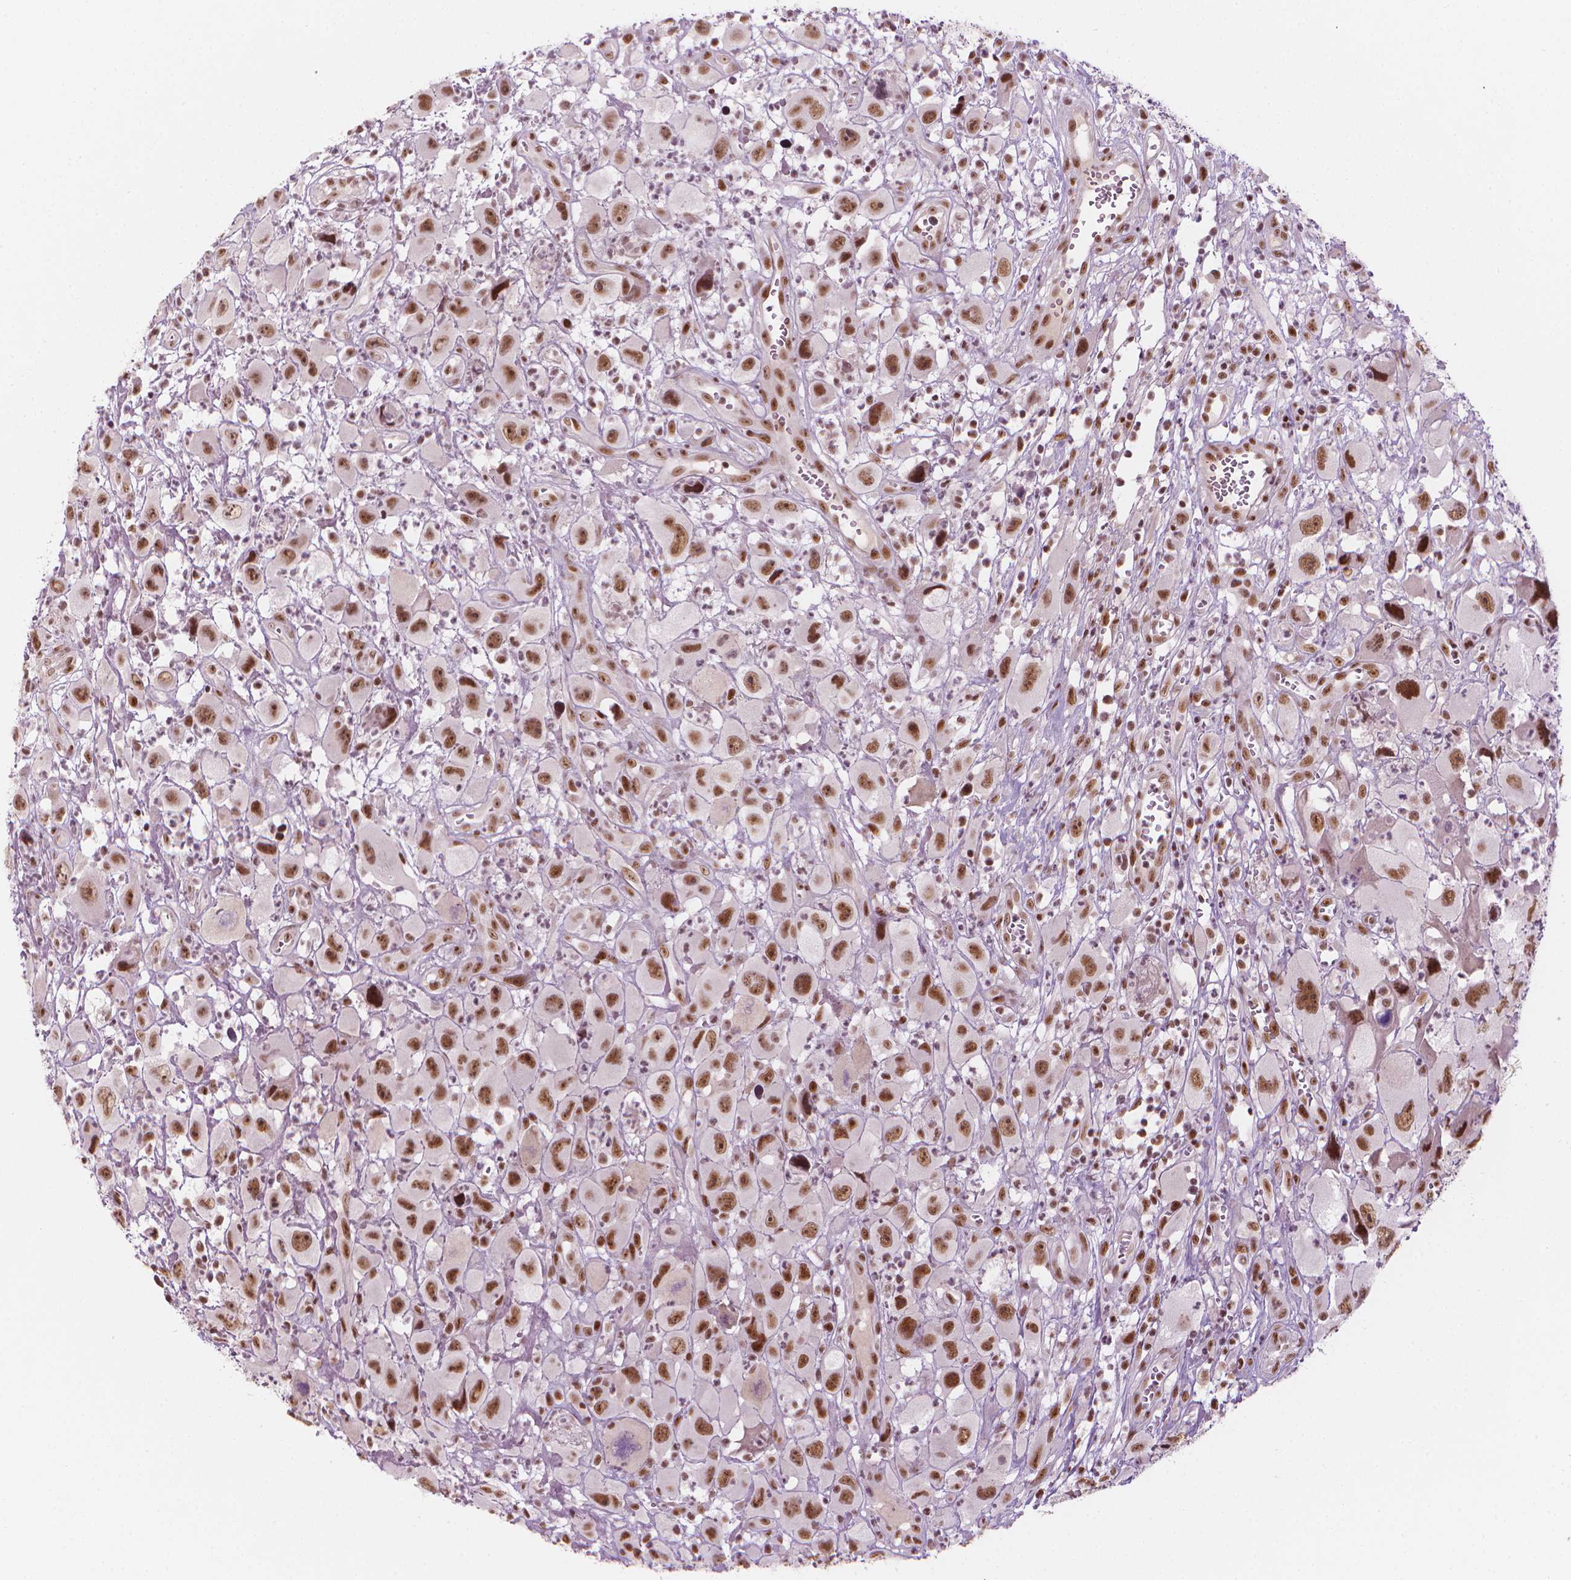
{"staining": {"intensity": "moderate", "quantity": ">75%", "location": "nuclear"}, "tissue": "head and neck cancer", "cell_type": "Tumor cells", "image_type": "cancer", "snomed": [{"axis": "morphology", "description": "Squamous cell carcinoma, NOS"}, {"axis": "morphology", "description": "Squamous cell carcinoma, metastatic, NOS"}, {"axis": "topography", "description": "Oral tissue"}, {"axis": "topography", "description": "Head-Neck"}], "caption": "Tumor cells show moderate nuclear staining in about >75% of cells in head and neck squamous cell carcinoma.", "gene": "ELF2", "patient": {"sex": "female", "age": 85}}